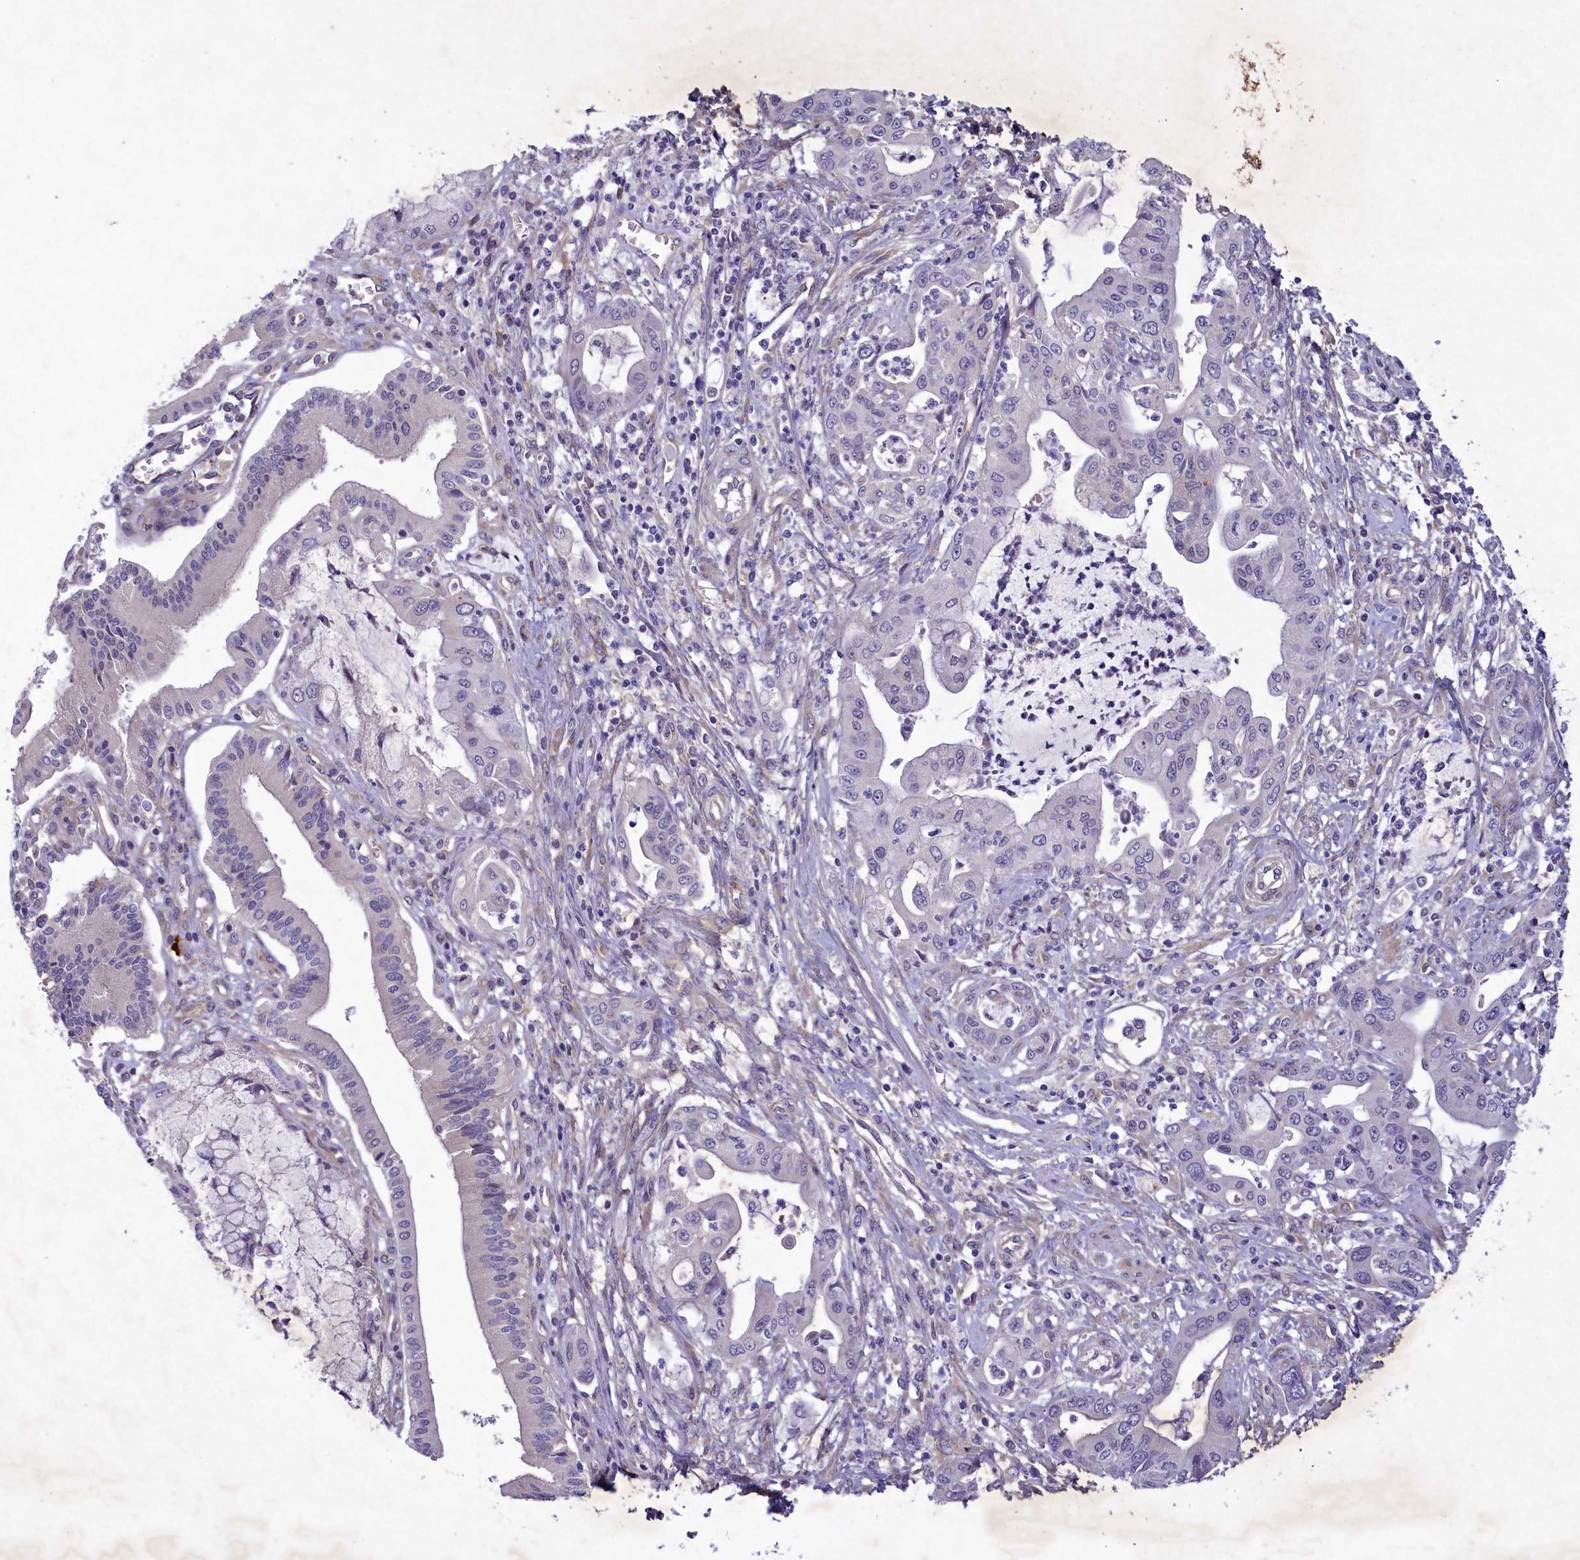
{"staining": {"intensity": "negative", "quantity": "none", "location": "none"}, "tissue": "pancreatic cancer", "cell_type": "Tumor cells", "image_type": "cancer", "snomed": [{"axis": "morphology", "description": "Adenocarcinoma, NOS"}, {"axis": "topography", "description": "Pancreas"}], "caption": "Tumor cells are negative for brown protein staining in pancreatic cancer.", "gene": "PLEKHG6", "patient": {"sex": "male", "age": 46}}